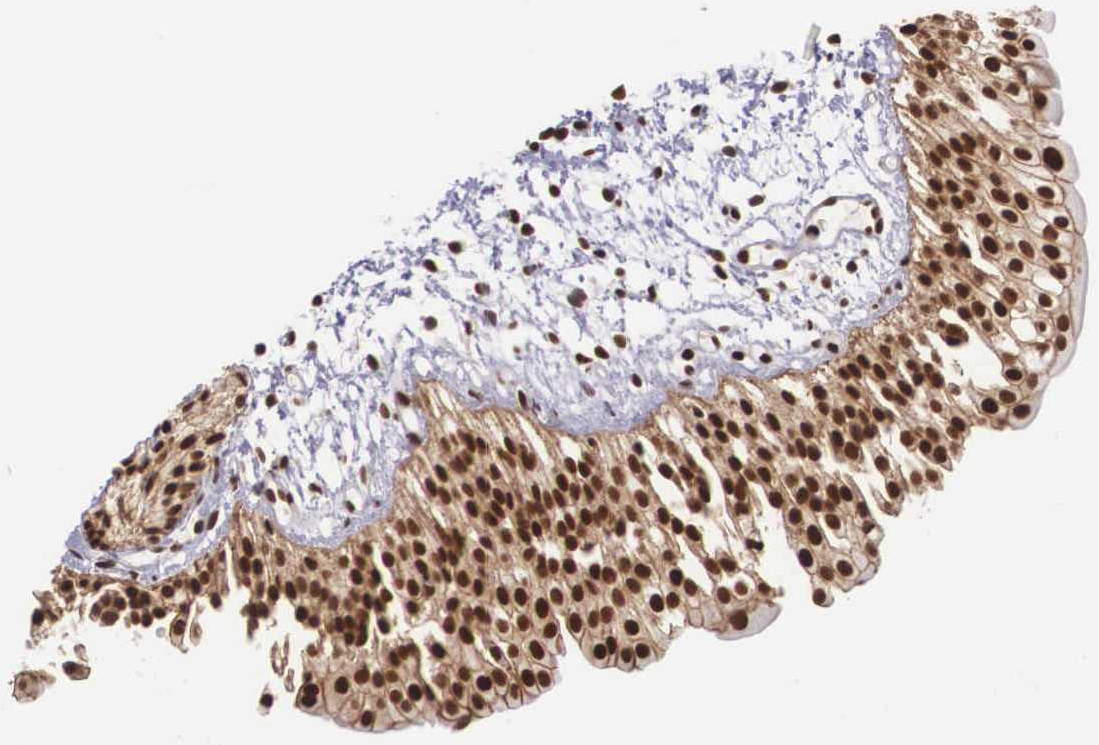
{"staining": {"intensity": "strong", "quantity": ">75%", "location": "cytoplasmic/membranous,nuclear"}, "tissue": "urinary bladder", "cell_type": "Urothelial cells", "image_type": "normal", "snomed": [{"axis": "morphology", "description": "Normal tissue, NOS"}, {"axis": "topography", "description": "Urinary bladder"}], "caption": "The histopathology image displays immunohistochemical staining of normal urinary bladder. There is strong cytoplasmic/membranous,nuclear expression is appreciated in about >75% of urothelial cells. The staining was performed using DAB (3,3'-diaminobenzidine) to visualize the protein expression in brown, while the nuclei were stained in blue with hematoxylin (Magnification: 20x).", "gene": "POLR2F", "patient": {"sex": "male", "age": 48}}